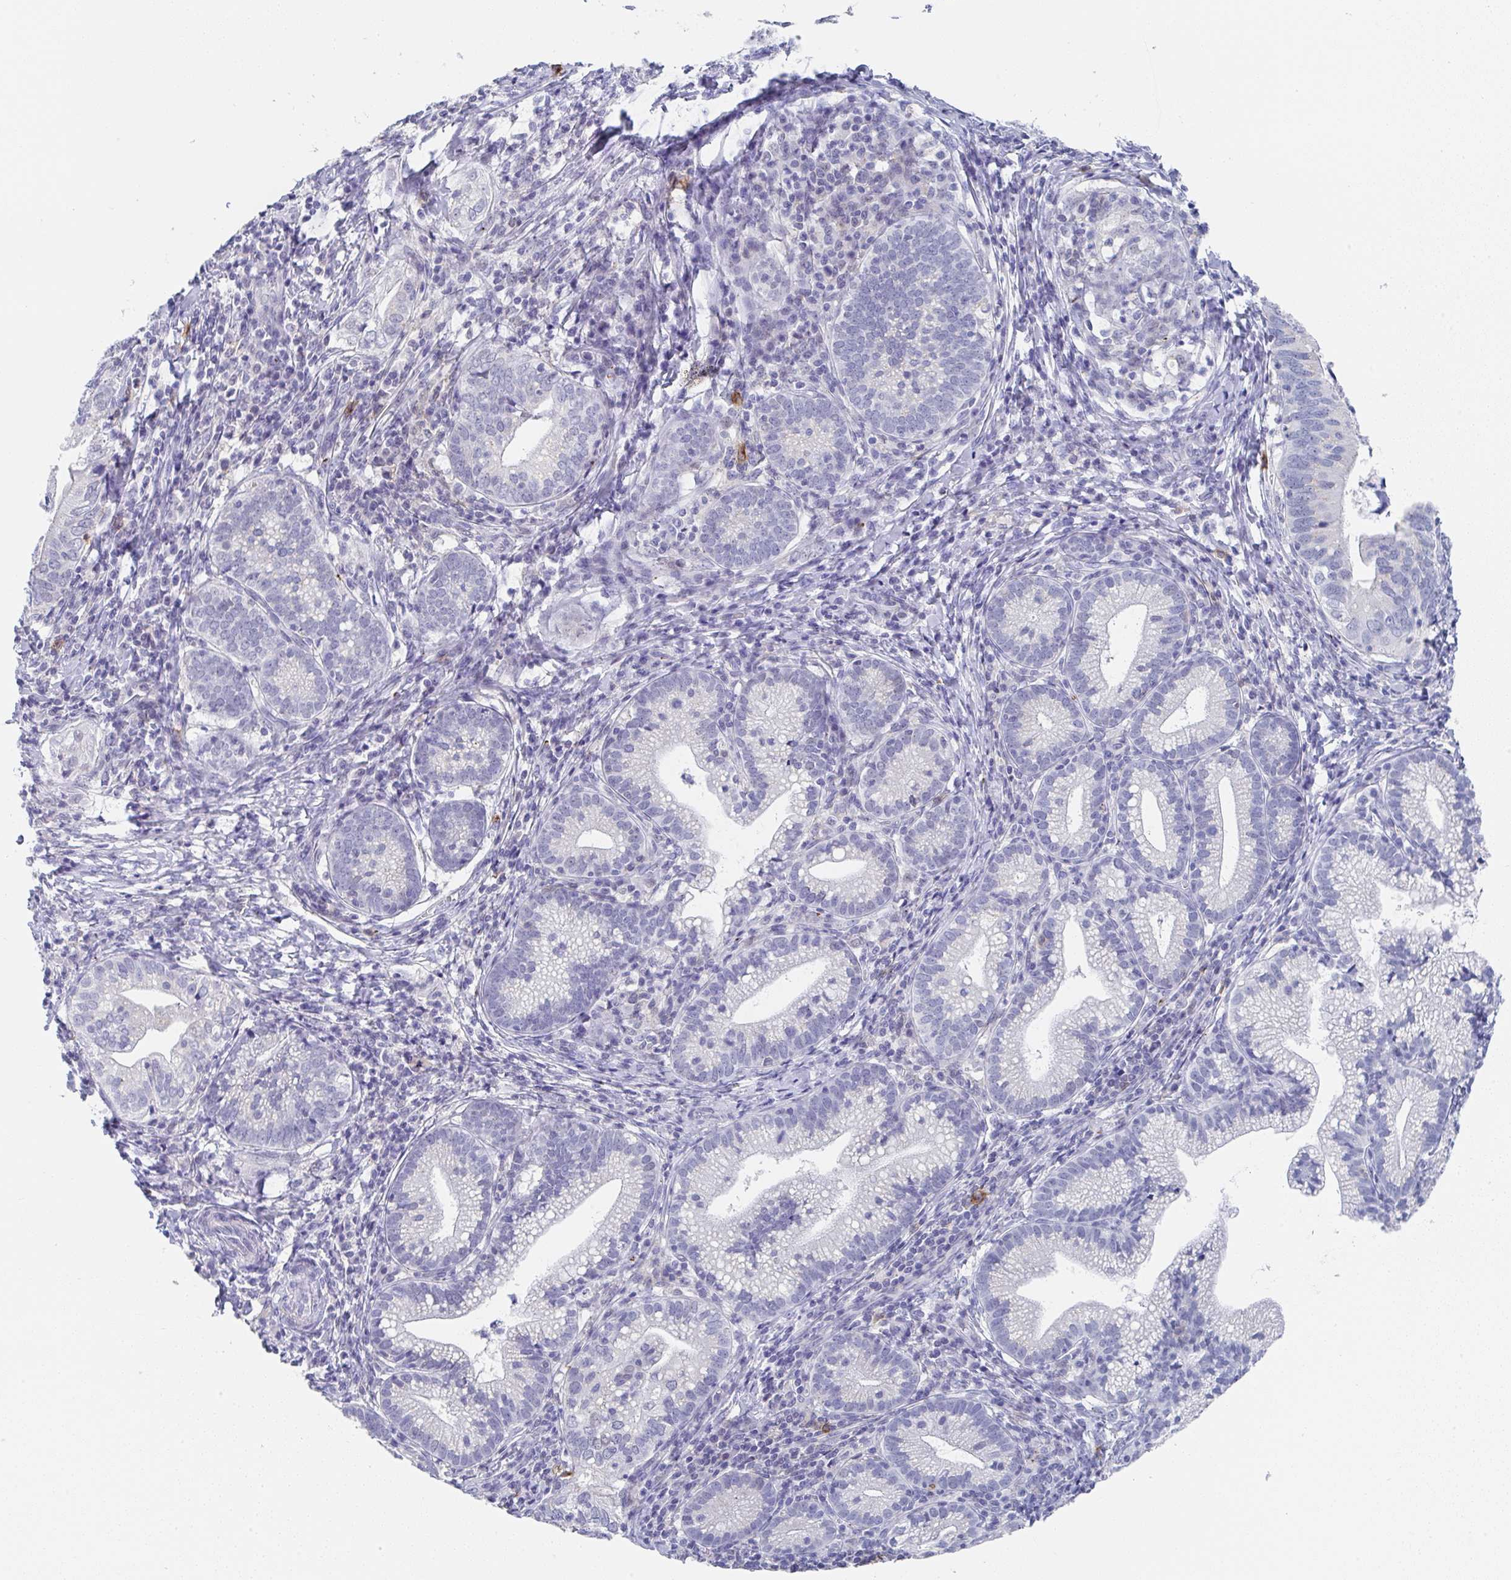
{"staining": {"intensity": "negative", "quantity": "none", "location": "none"}, "tissue": "cervical cancer", "cell_type": "Tumor cells", "image_type": "cancer", "snomed": [{"axis": "morphology", "description": "Normal tissue, NOS"}, {"axis": "morphology", "description": "Adenocarcinoma, NOS"}, {"axis": "topography", "description": "Cervix"}], "caption": "Human cervical cancer (adenocarcinoma) stained for a protein using immunohistochemistry (IHC) demonstrates no staining in tumor cells.", "gene": "TNFRSF8", "patient": {"sex": "female", "age": 44}}